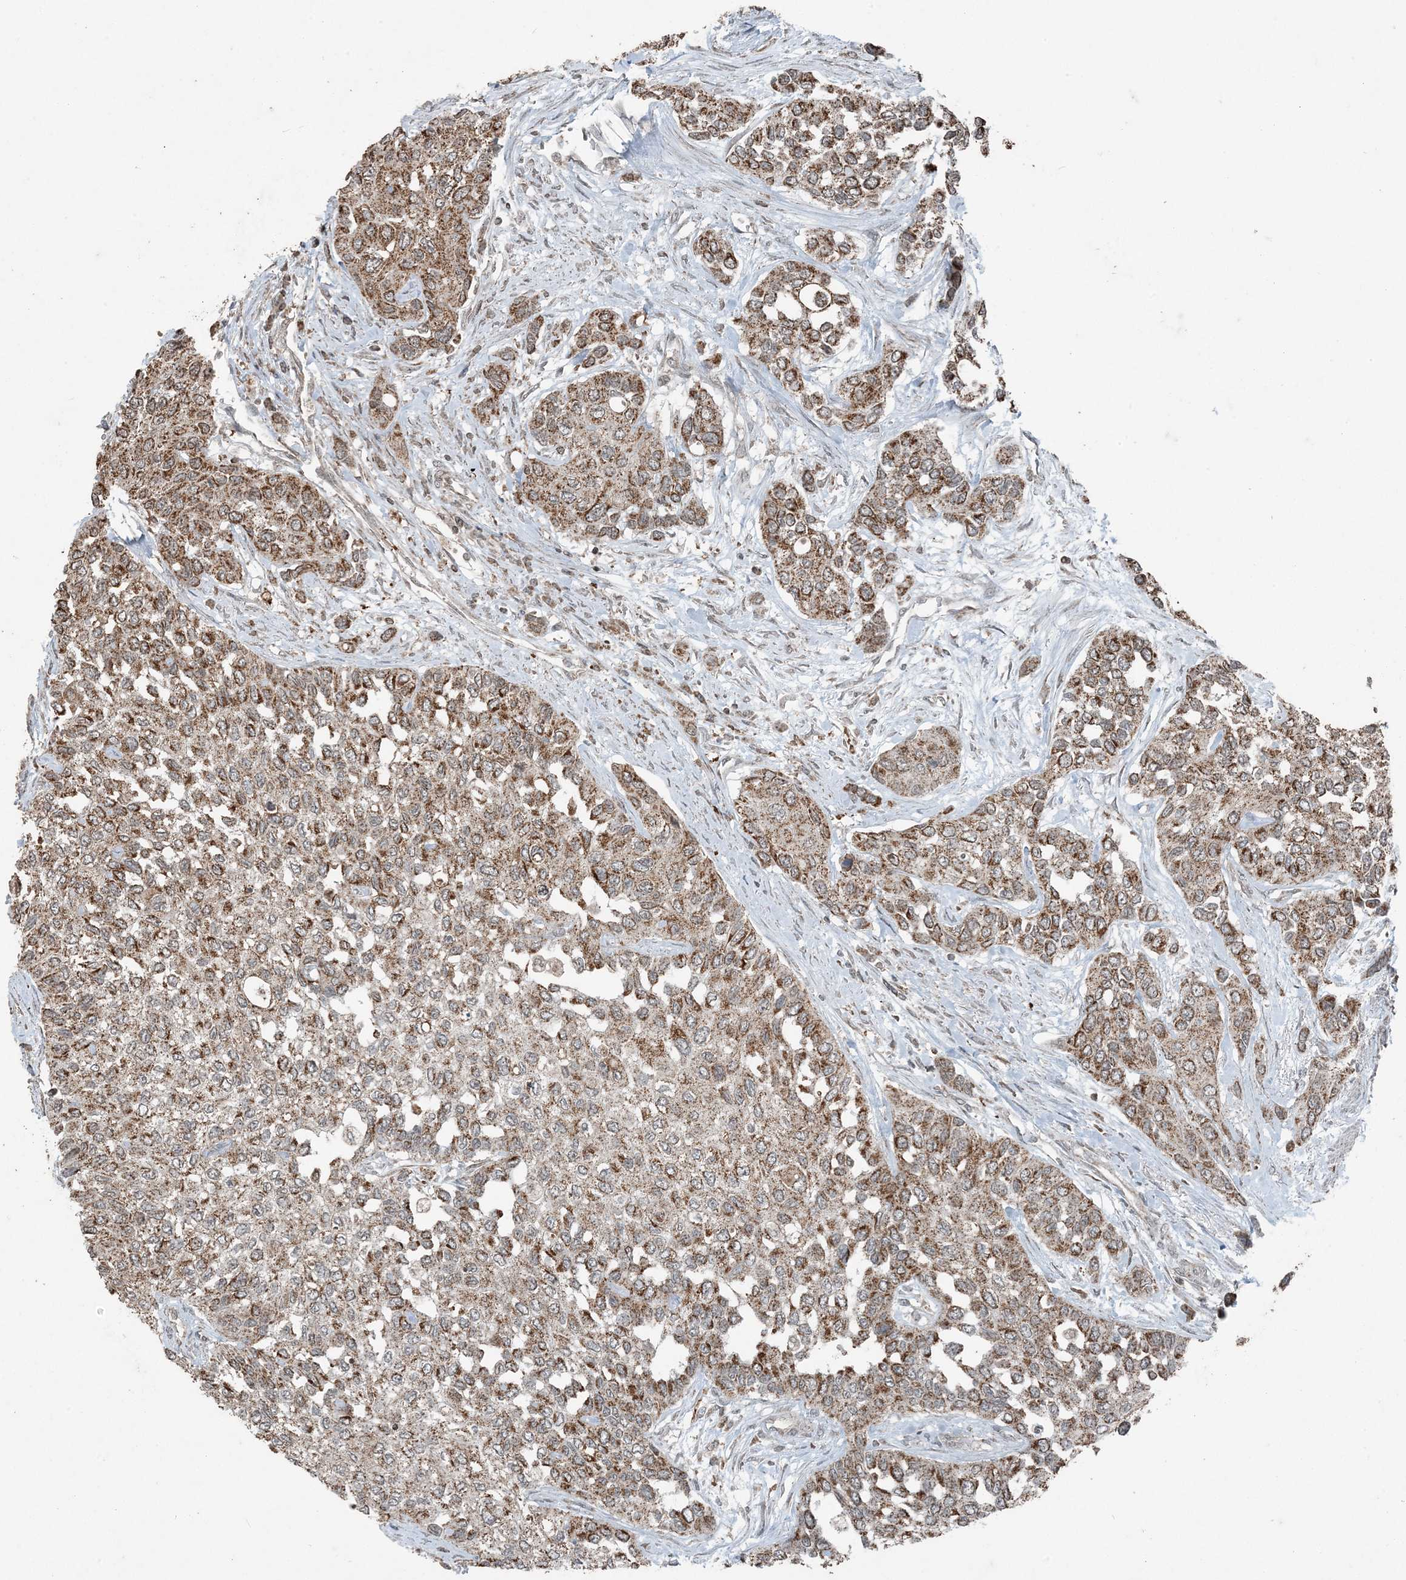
{"staining": {"intensity": "moderate", "quantity": ">75%", "location": "cytoplasmic/membranous"}, "tissue": "urothelial cancer", "cell_type": "Tumor cells", "image_type": "cancer", "snomed": [{"axis": "morphology", "description": "Normal tissue, NOS"}, {"axis": "morphology", "description": "Urothelial carcinoma, High grade"}, {"axis": "topography", "description": "Vascular tissue"}, {"axis": "topography", "description": "Urinary bladder"}], "caption": "IHC micrograph of human urothelial cancer stained for a protein (brown), which shows medium levels of moderate cytoplasmic/membranous expression in approximately >75% of tumor cells.", "gene": "GNL1", "patient": {"sex": "female", "age": 56}}